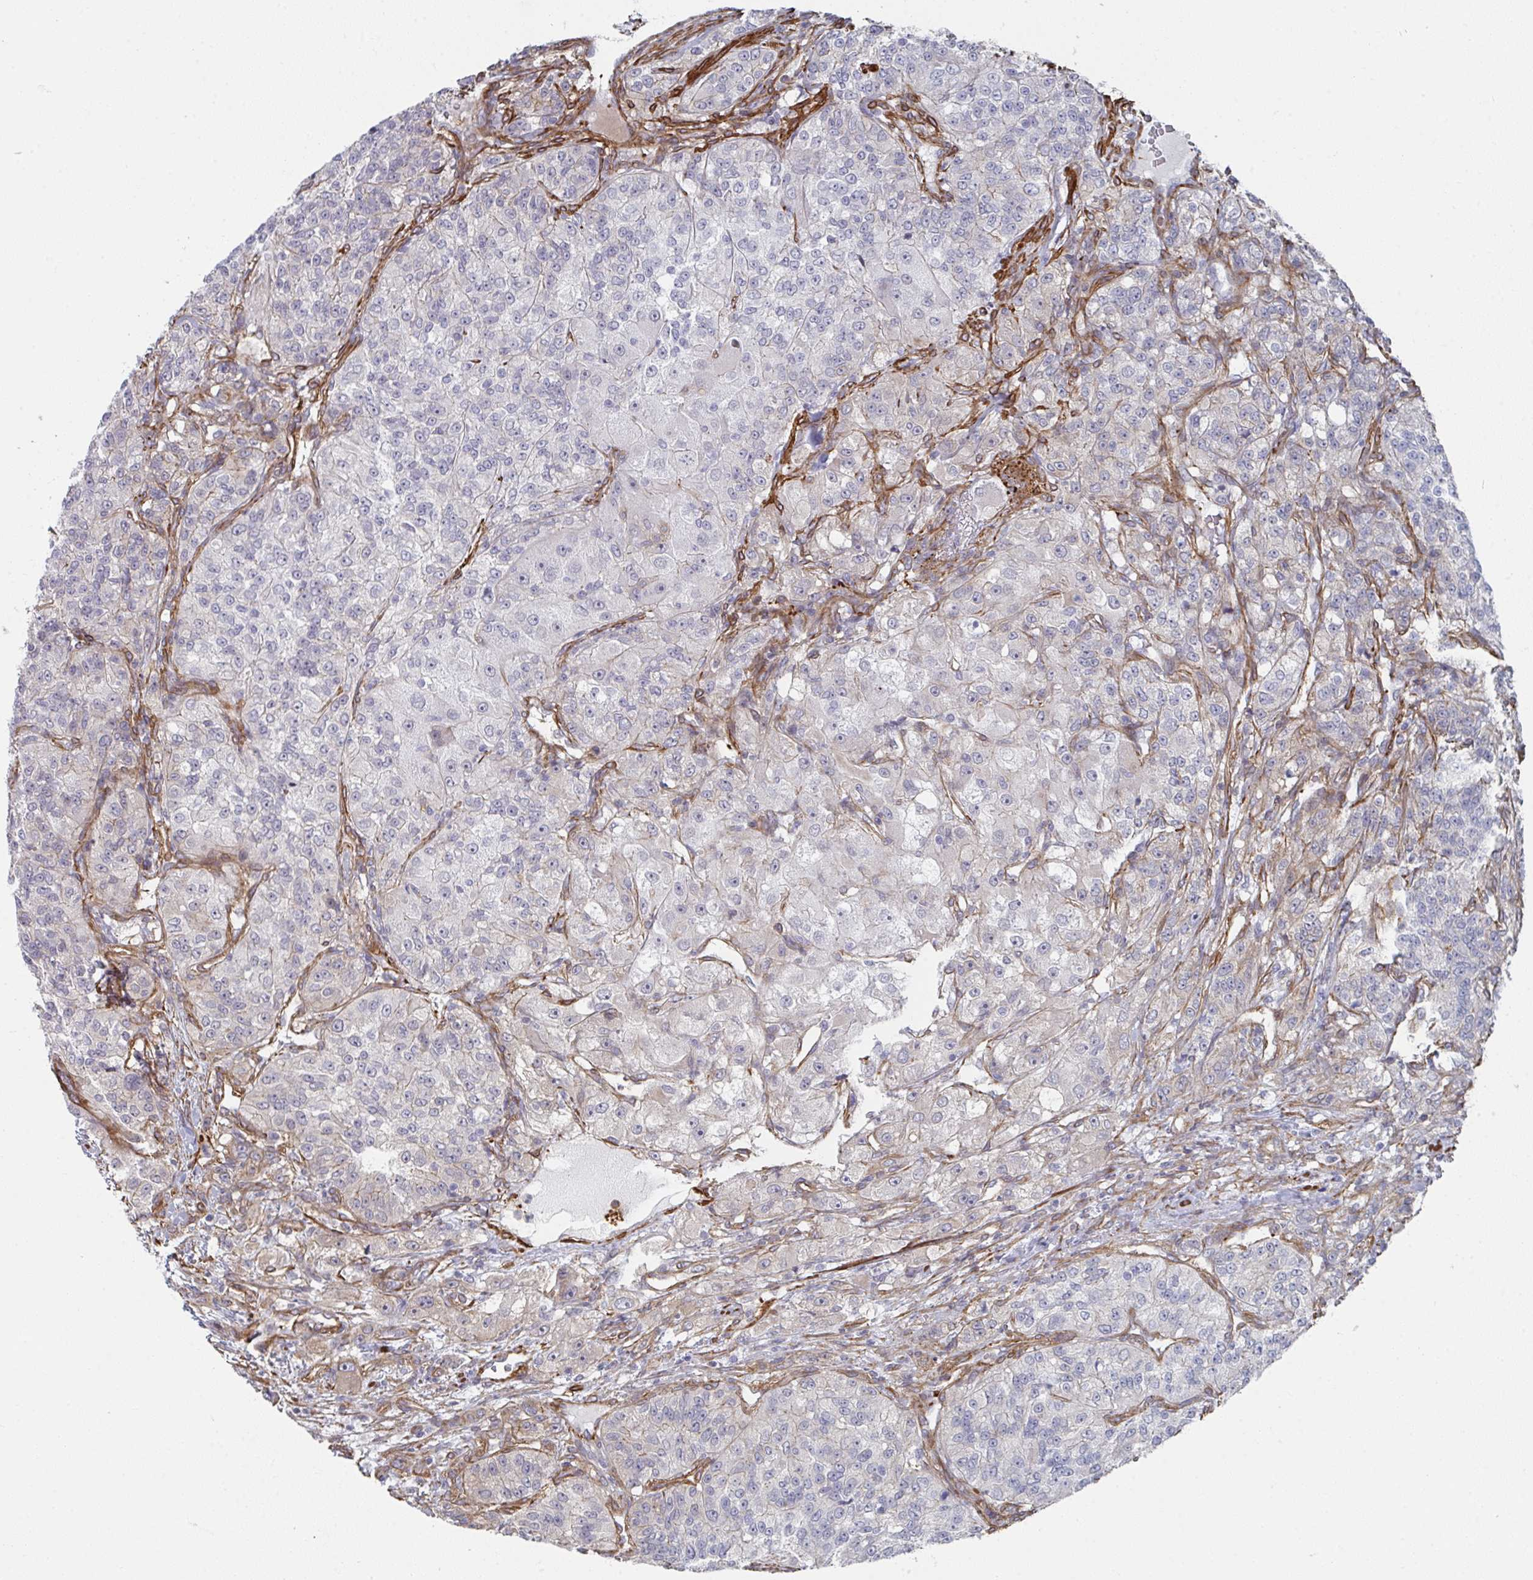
{"staining": {"intensity": "weak", "quantity": "<25%", "location": "cytoplasmic/membranous"}, "tissue": "renal cancer", "cell_type": "Tumor cells", "image_type": "cancer", "snomed": [{"axis": "morphology", "description": "Adenocarcinoma, NOS"}, {"axis": "topography", "description": "Kidney"}], "caption": "Renal cancer (adenocarcinoma) stained for a protein using immunohistochemistry reveals no positivity tumor cells.", "gene": "NEURL4", "patient": {"sex": "female", "age": 63}}